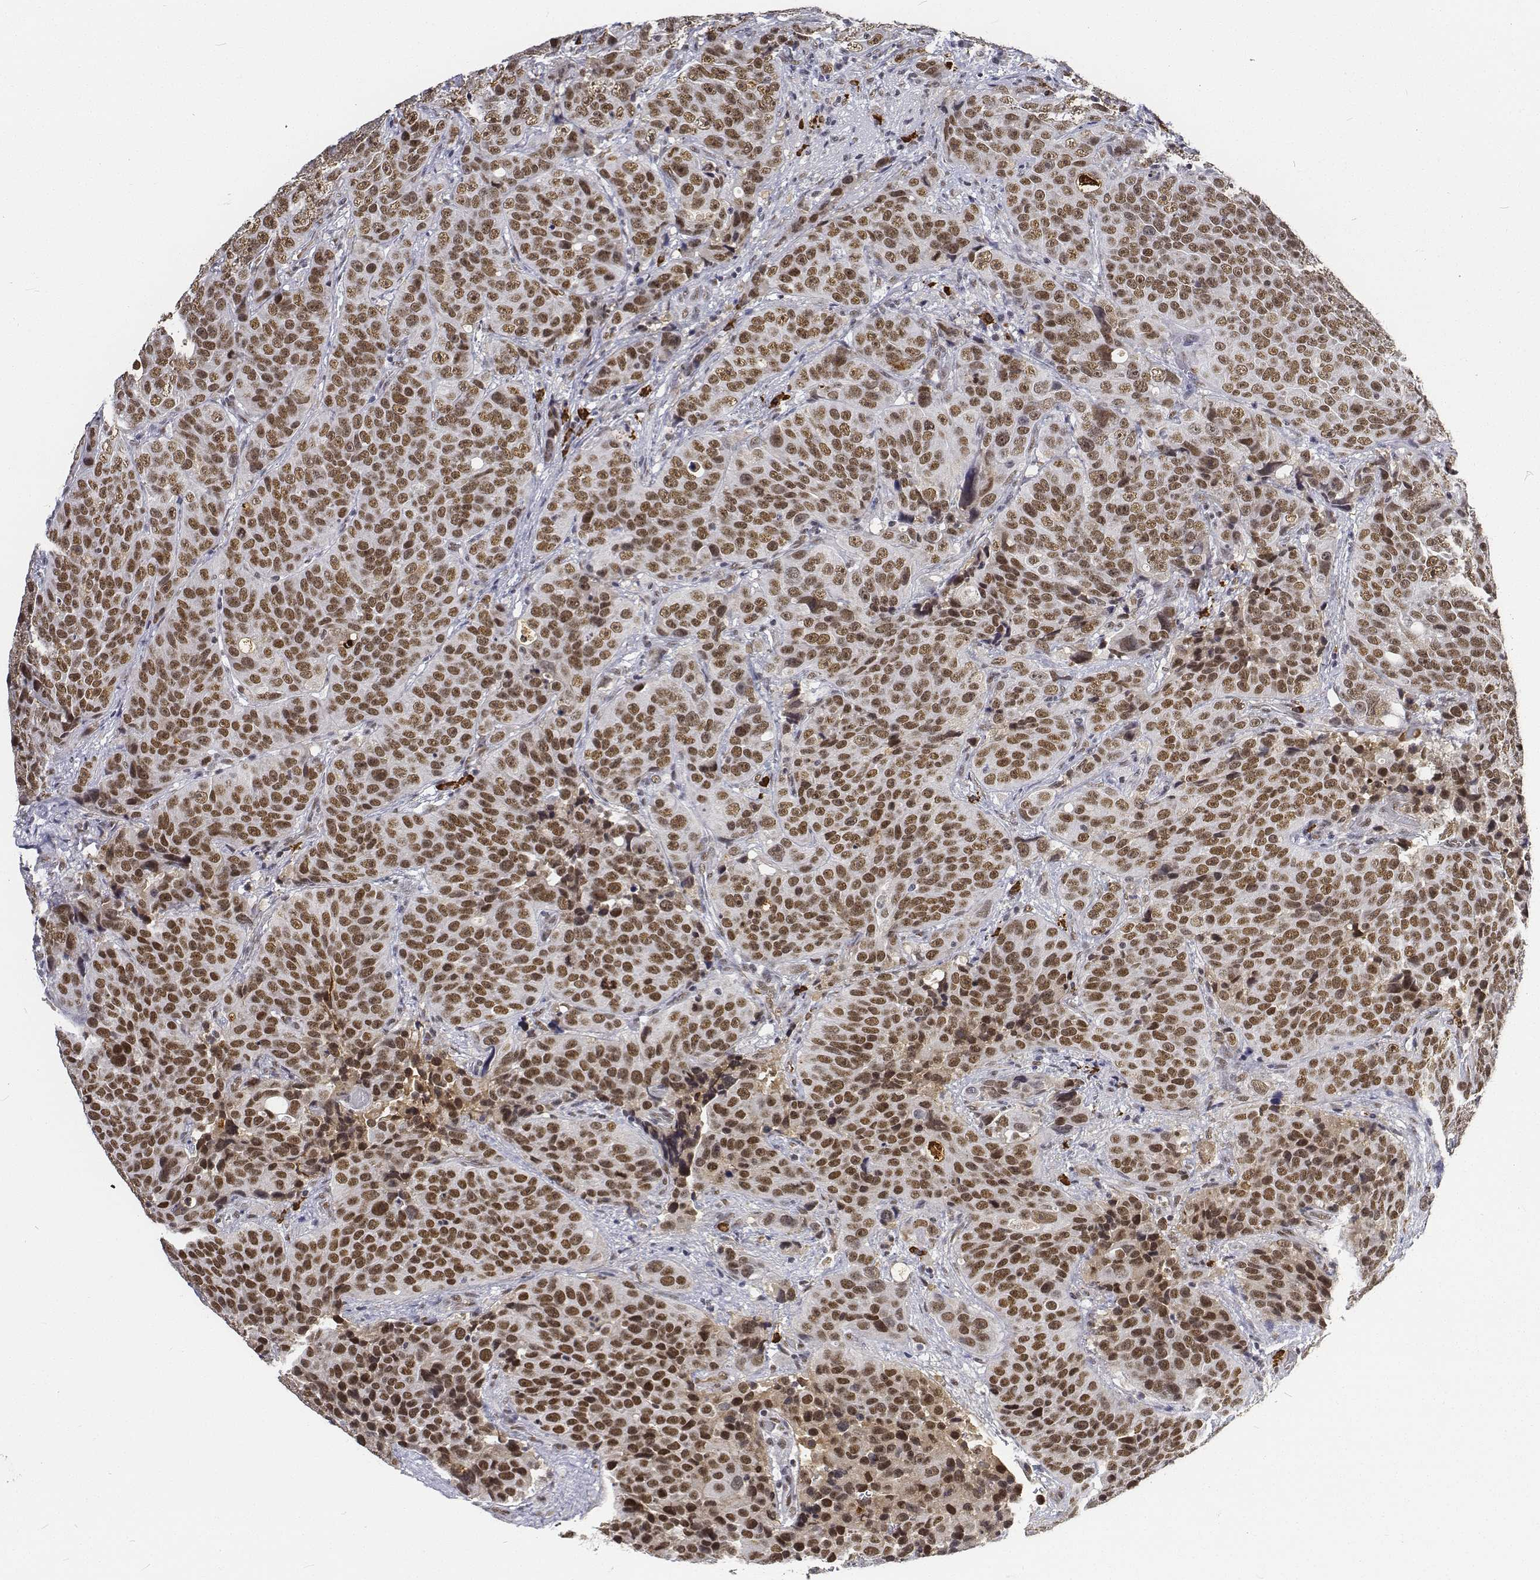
{"staining": {"intensity": "moderate", "quantity": ">75%", "location": "nuclear"}, "tissue": "urothelial cancer", "cell_type": "Tumor cells", "image_type": "cancer", "snomed": [{"axis": "morphology", "description": "Urothelial carcinoma, NOS"}, {"axis": "topography", "description": "Urinary bladder"}], "caption": "This histopathology image reveals immunohistochemistry (IHC) staining of transitional cell carcinoma, with medium moderate nuclear positivity in about >75% of tumor cells.", "gene": "ATRX", "patient": {"sex": "male", "age": 52}}